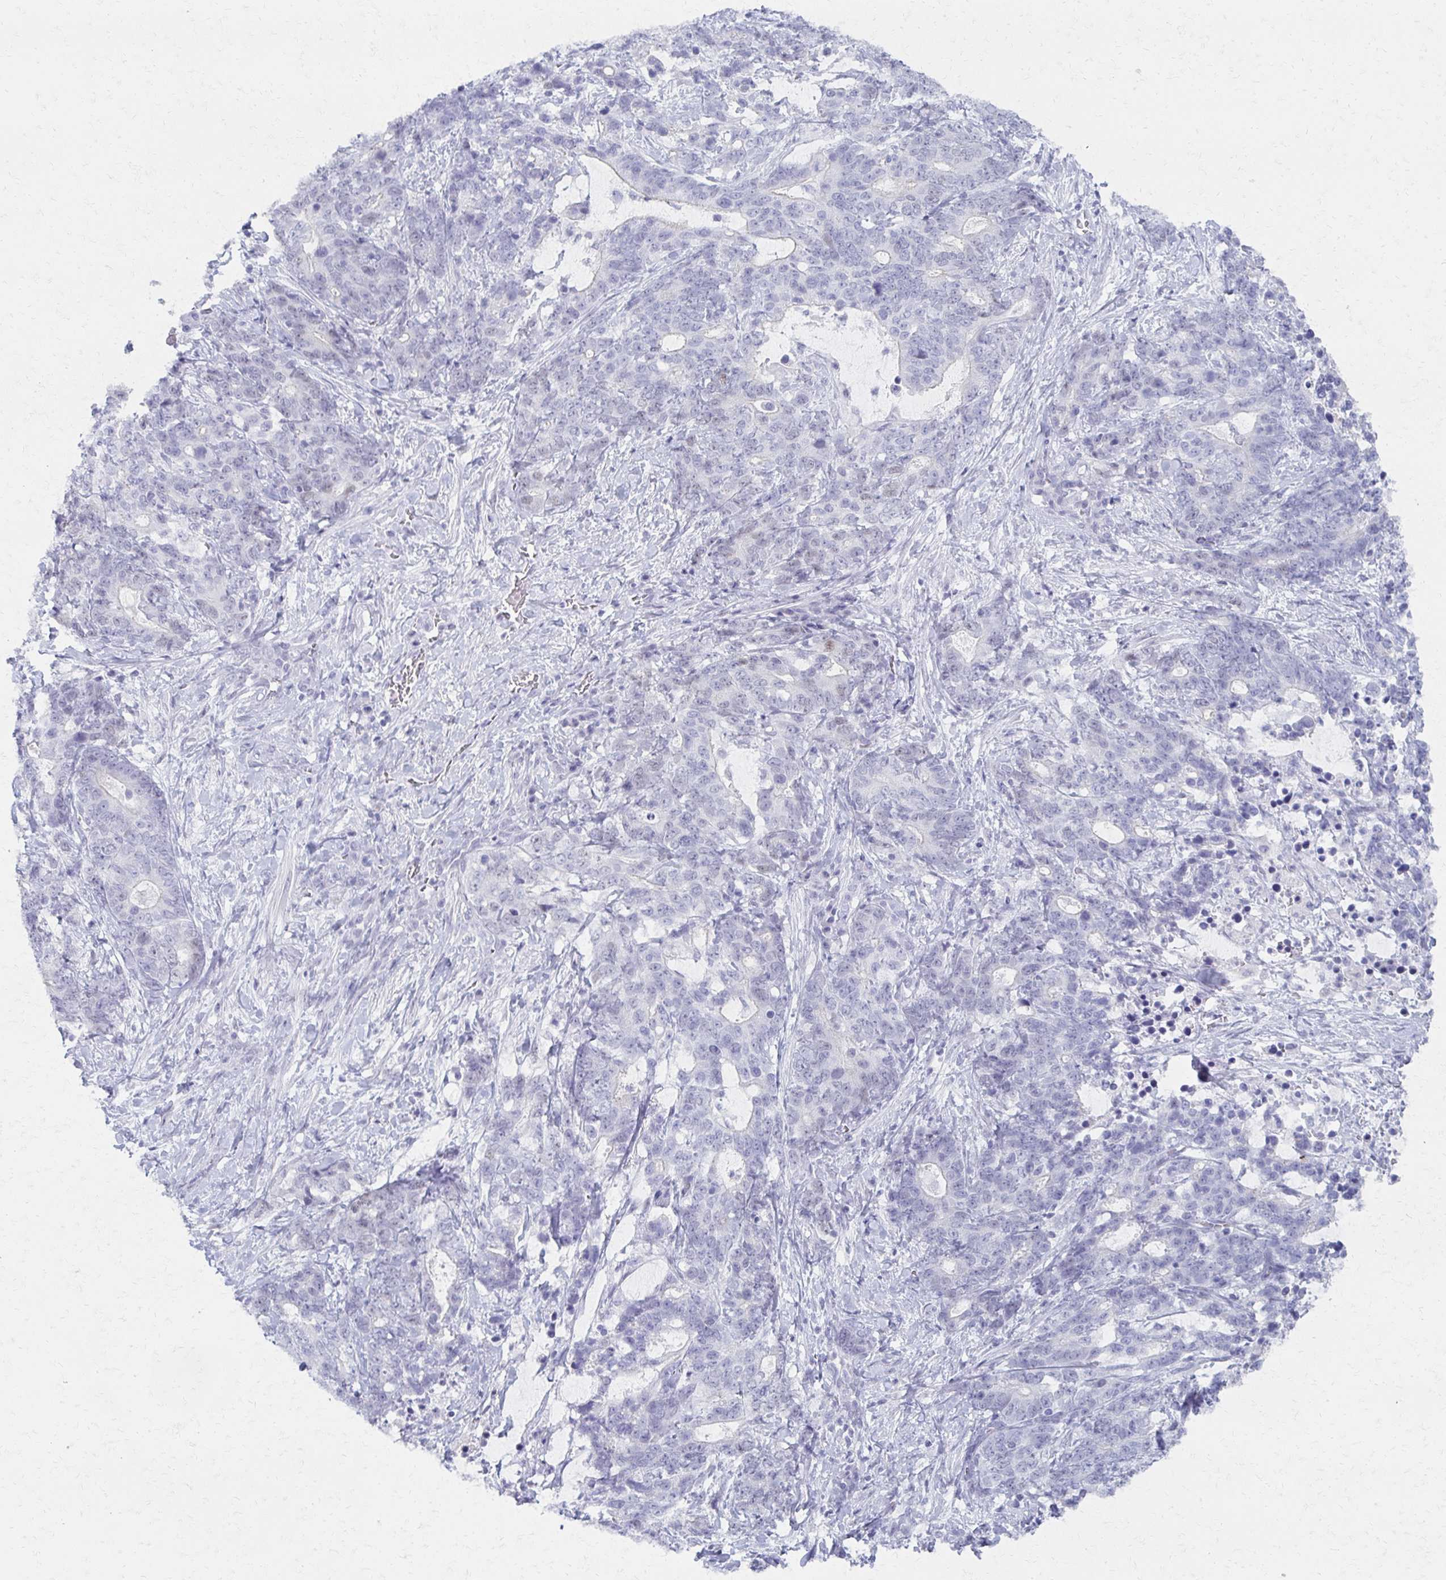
{"staining": {"intensity": "negative", "quantity": "none", "location": "none"}, "tissue": "stomach cancer", "cell_type": "Tumor cells", "image_type": "cancer", "snomed": [{"axis": "morphology", "description": "Normal tissue, NOS"}, {"axis": "morphology", "description": "Adenocarcinoma, NOS"}, {"axis": "topography", "description": "Stomach"}], "caption": "The IHC photomicrograph has no significant expression in tumor cells of stomach cancer tissue. Nuclei are stained in blue.", "gene": "MORC4", "patient": {"sex": "female", "age": 64}}